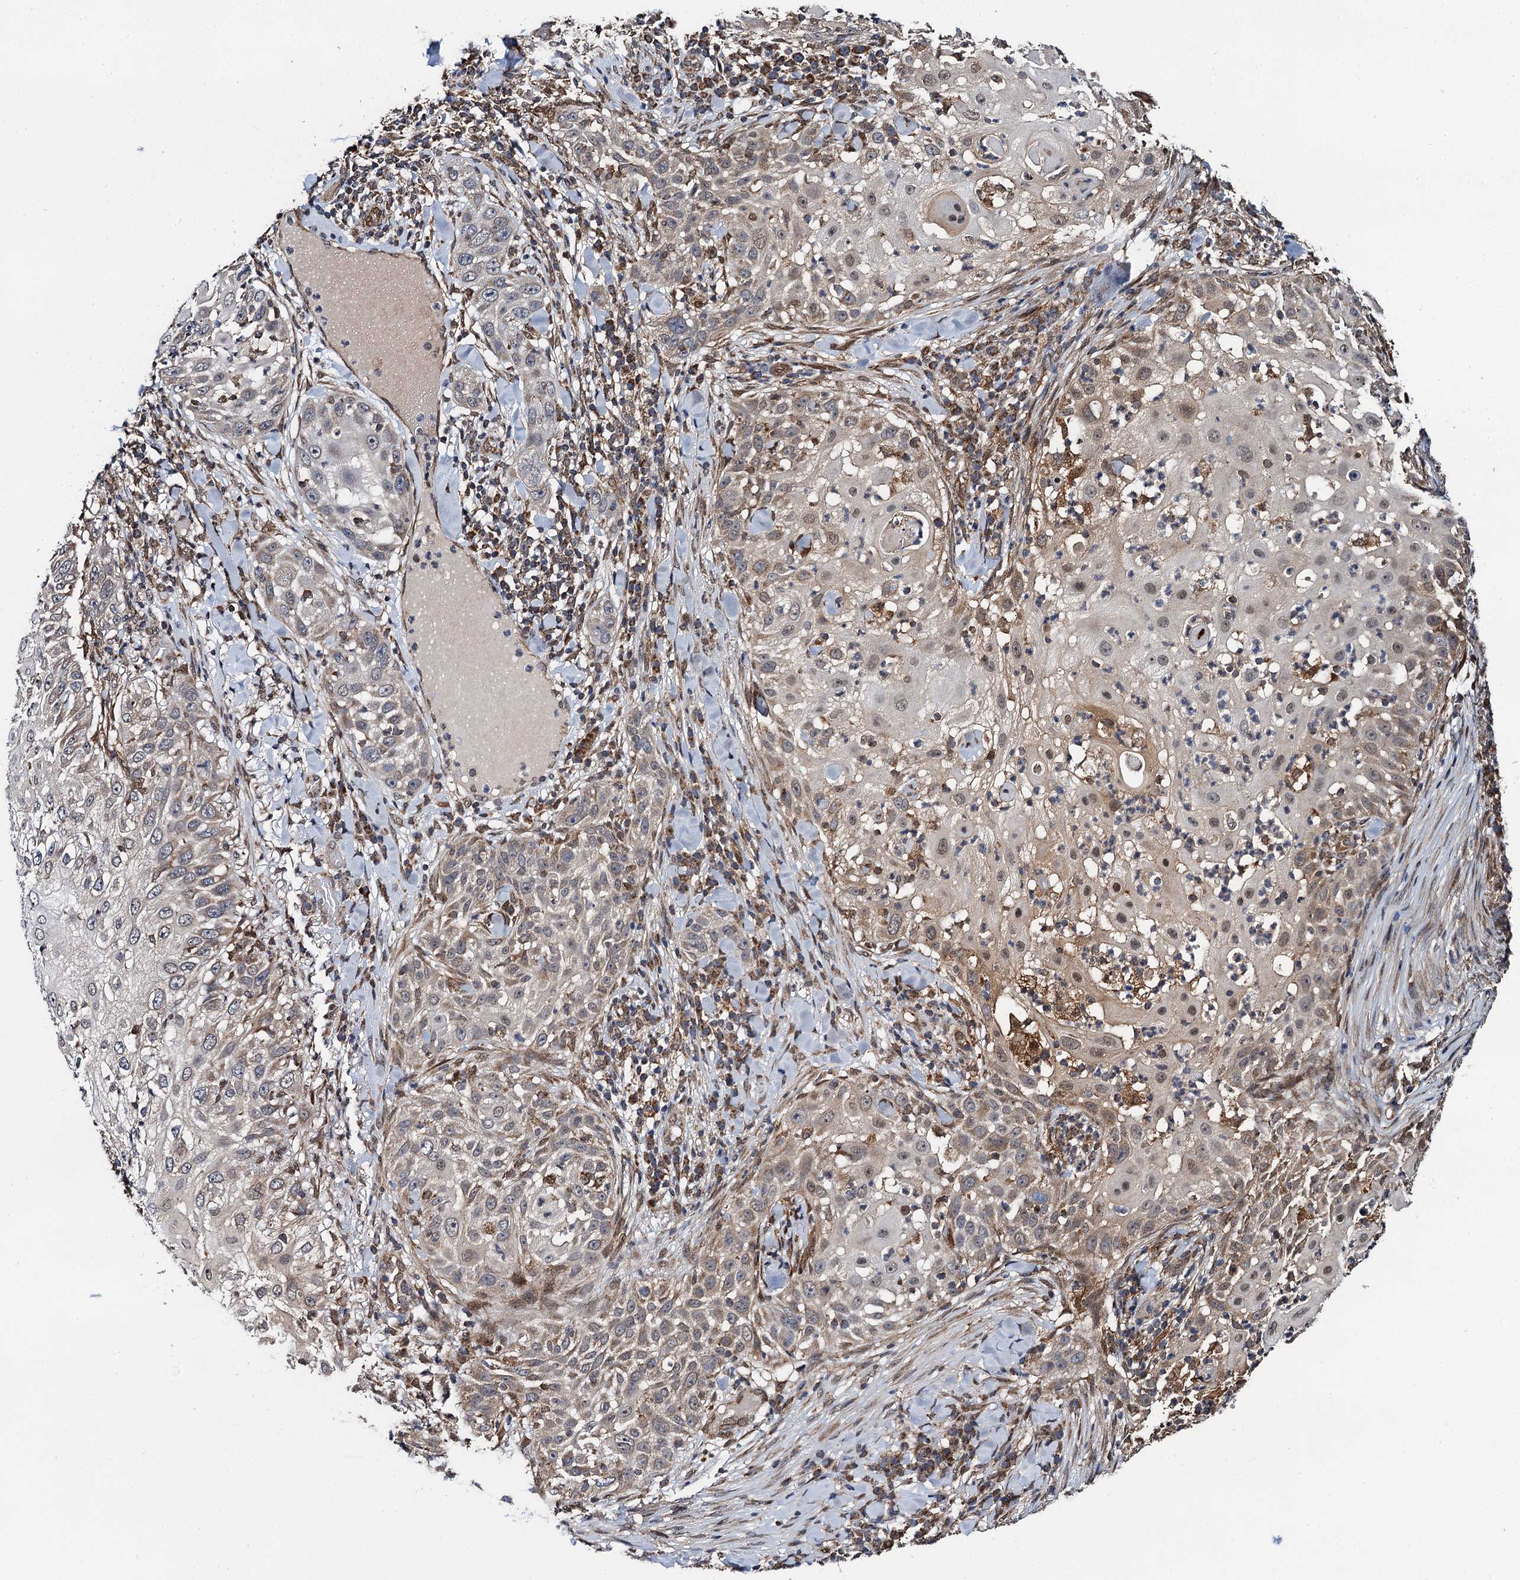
{"staining": {"intensity": "moderate", "quantity": "<25%", "location": "cytoplasmic/membranous,nuclear"}, "tissue": "skin cancer", "cell_type": "Tumor cells", "image_type": "cancer", "snomed": [{"axis": "morphology", "description": "Squamous cell carcinoma, NOS"}, {"axis": "topography", "description": "Skin"}], "caption": "Brown immunohistochemical staining in human skin cancer (squamous cell carcinoma) exhibits moderate cytoplasmic/membranous and nuclear expression in approximately <25% of tumor cells. (IHC, brightfield microscopy, high magnification).", "gene": "CMPK2", "patient": {"sex": "female", "age": 44}}